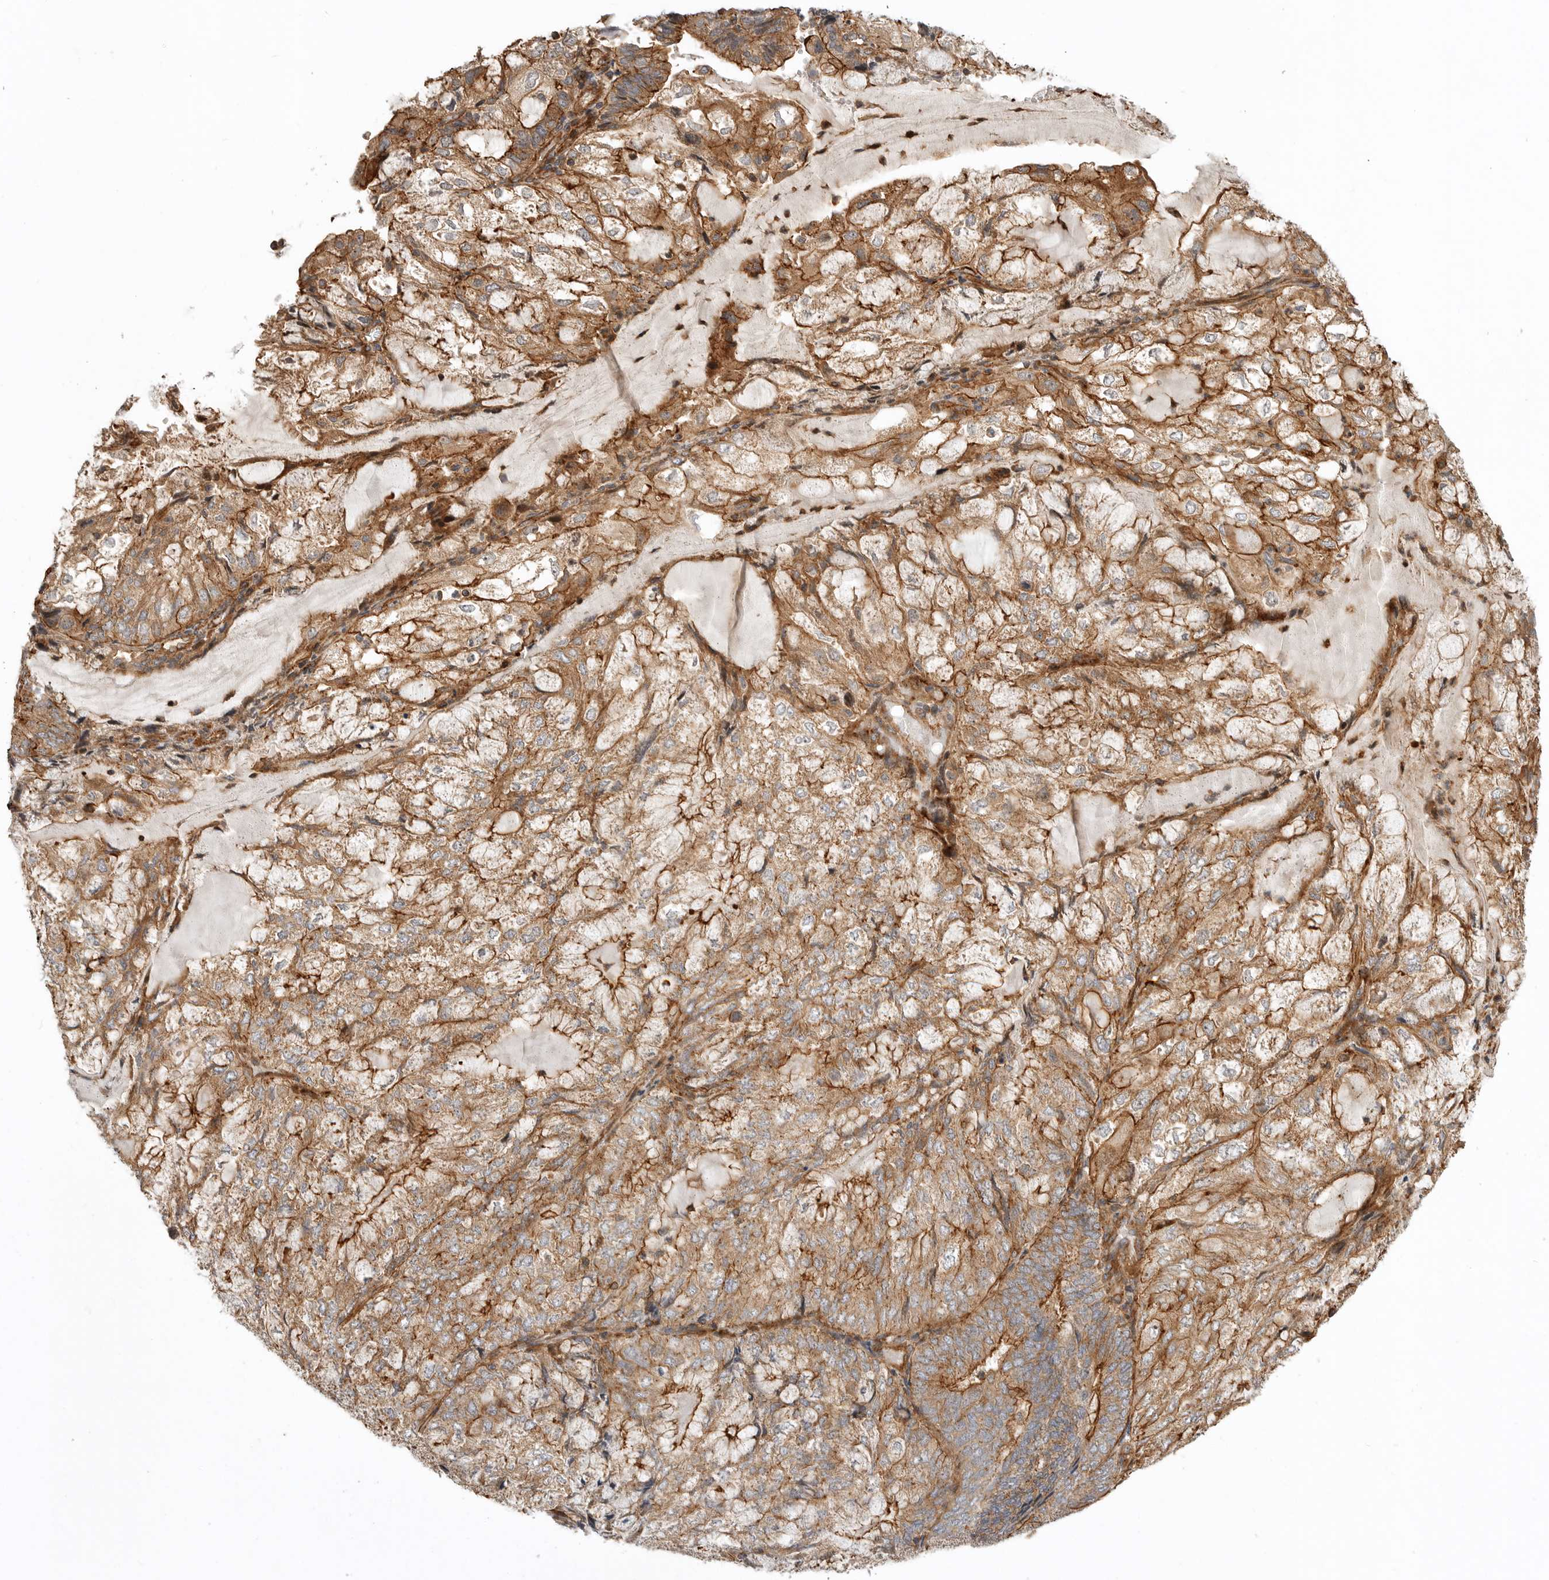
{"staining": {"intensity": "moderate", "quantity": ">75%", "location": "cytoplasmic/membranous"}, "tissue": "endometrial cancer", "cell_type": "Tumor cells", "image_type": "cancer", "snomed": [{"axis": "morphology", "description": "Adenocarcinoma, NOS"}, {"axis": "topography", "description": "Endometrium"}], "caption": "About >75% of tumor cells in adenocarcinoma (endometrial) reveal moderate cytoplasmic/membranous protein staining as visualized by brown immunohistochemical staining.", "gene": "GPATCH2", "patient": {"sex": "female", "age": 81}}